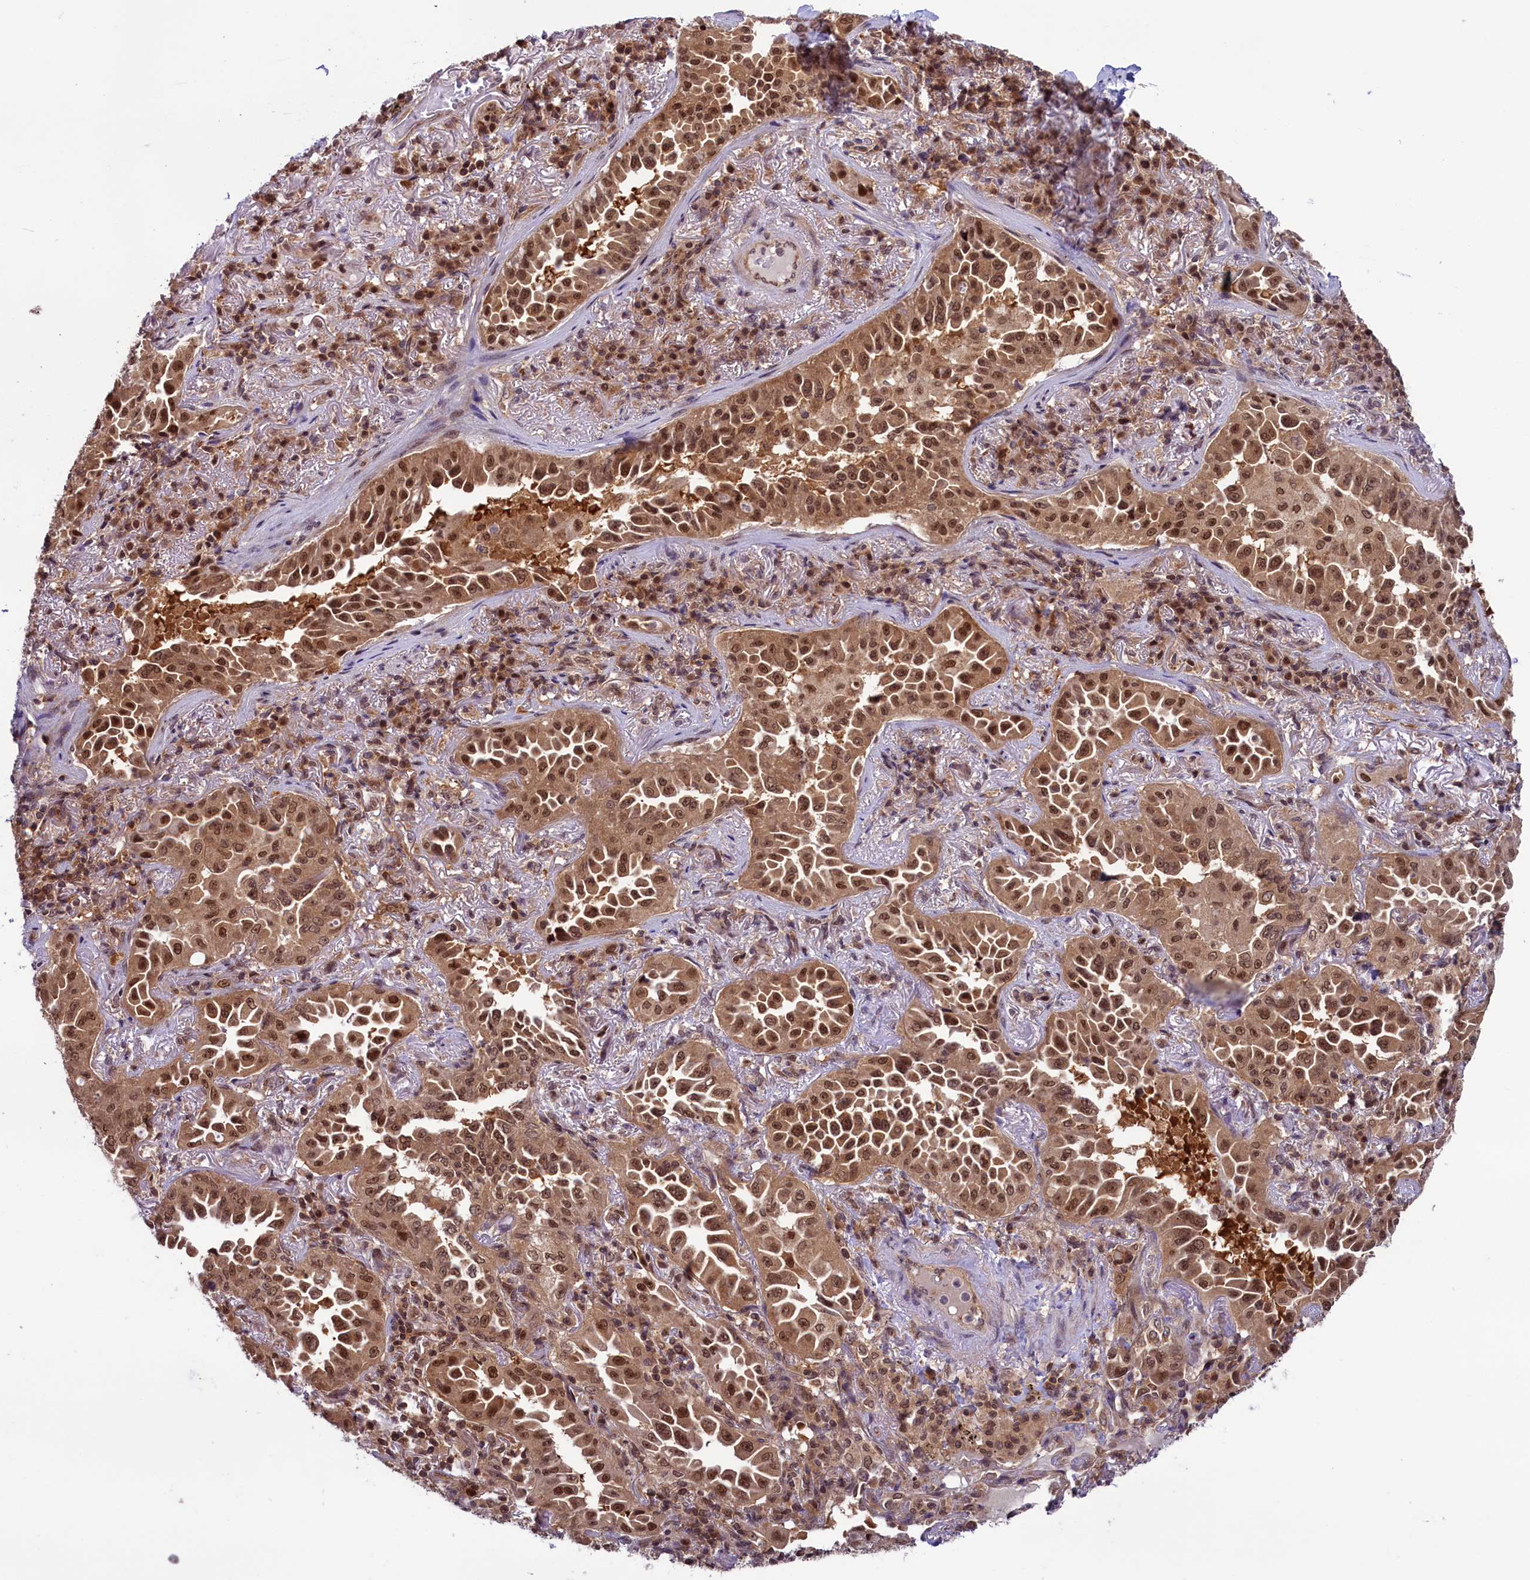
{"staining": {"intensity": "moderate", "quantity": ">75%", "location": "cytoplasmic/membranous,nuclear"}, "tissue": "lung cancer", "cell_type": "Tumor cells", "image_type": "cancer", "snomed": [{"axis": "morphology", "description": "Adenocarcinoma, NOS"}, {"axis": "topography", "description": "Lung"}], "caption": "This is an image of IHC staining of lung adenocarcinoma, which shows moderate positivity in the cytoplasmic/membranous and nuclear of tumor cells.", "gene": "SLC7A6OS", "patient": {"sex": "female", "age": 69}}